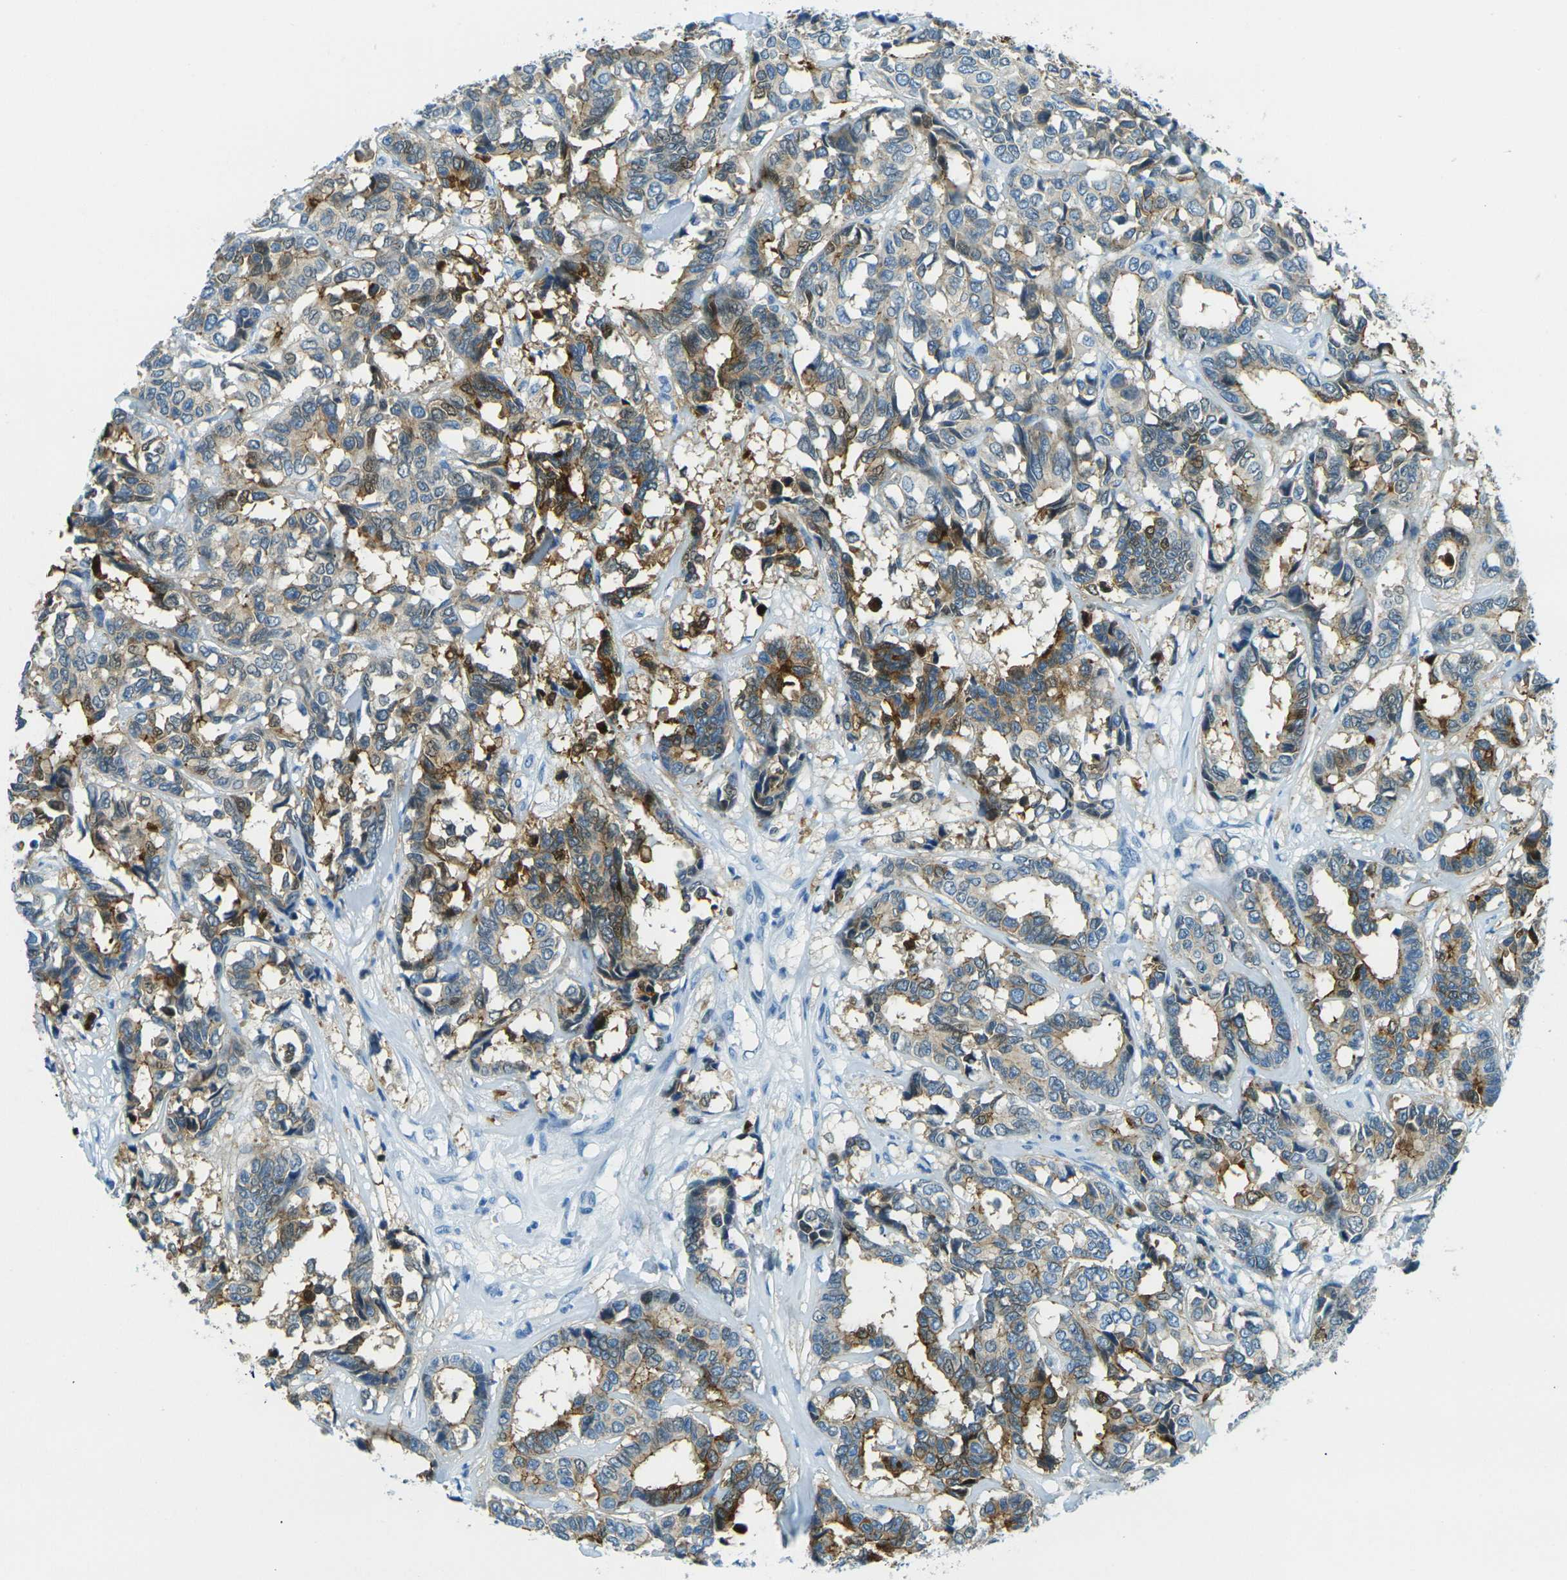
{"staining": {"intensity": "moderate", "quantity": "25%-75%", "location": "cytoplasmic/membranous"}, "tissue": "breast cancer", "cell_type": "Tumor cells", "image_type": "cancer", "snomed": [{"axis": "morphology", "description": "Duct carcinoma"}, {"axis": "topography", "description": "Breast"}], "caption": "There is medium levels of moderate cytoplasmic/membranous expression in tumor cells of intraductal carcinoma (breast), as demonstrated by immunohistochemical staining (brown color).", "gene": "OCLN", "patient": {"sex": "female", "age": 87}}